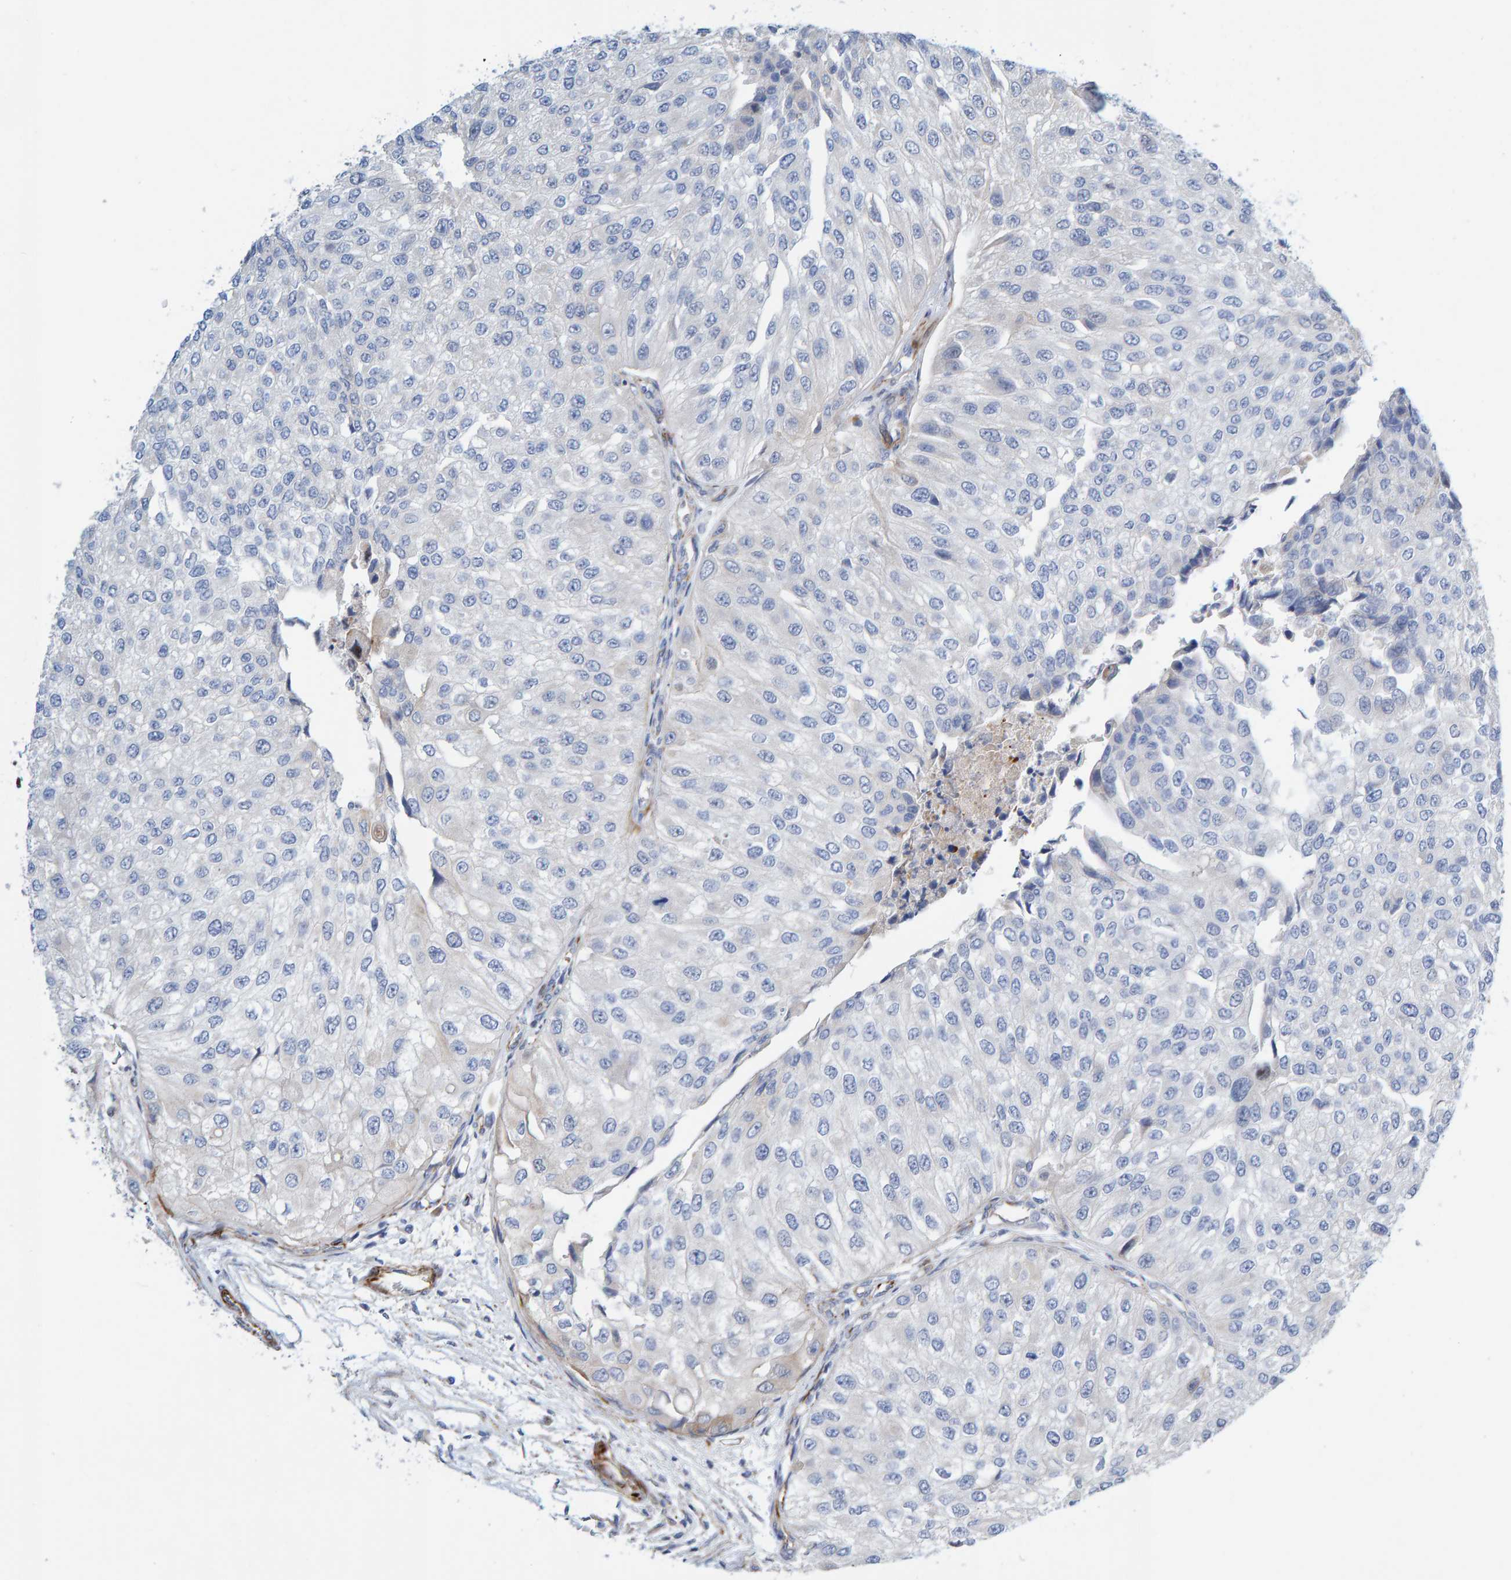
{"staining": {"intensity": "negative", "quantity": "none", "location": "none"}, "tissue": "urothelial cancer", "cell_type": "Tumor cells", "image_type": "cancer", "snomed": [{"axis": "morphology", "description": "Urothelial carcinoma, High grade"}, {"axis": "topography", "description": "Kidney"}, {"axis": "topography", "description": "Urinary bladder"}], "caption": "A high-resolution micrograph shows immunohistochemistry (IHC) staining of high-grade urothelial carcinoma, which demonstrates no significant positivity in tumor cells.", "gene": "POLG2", "patient": {"sex": "male", "age": 77}}